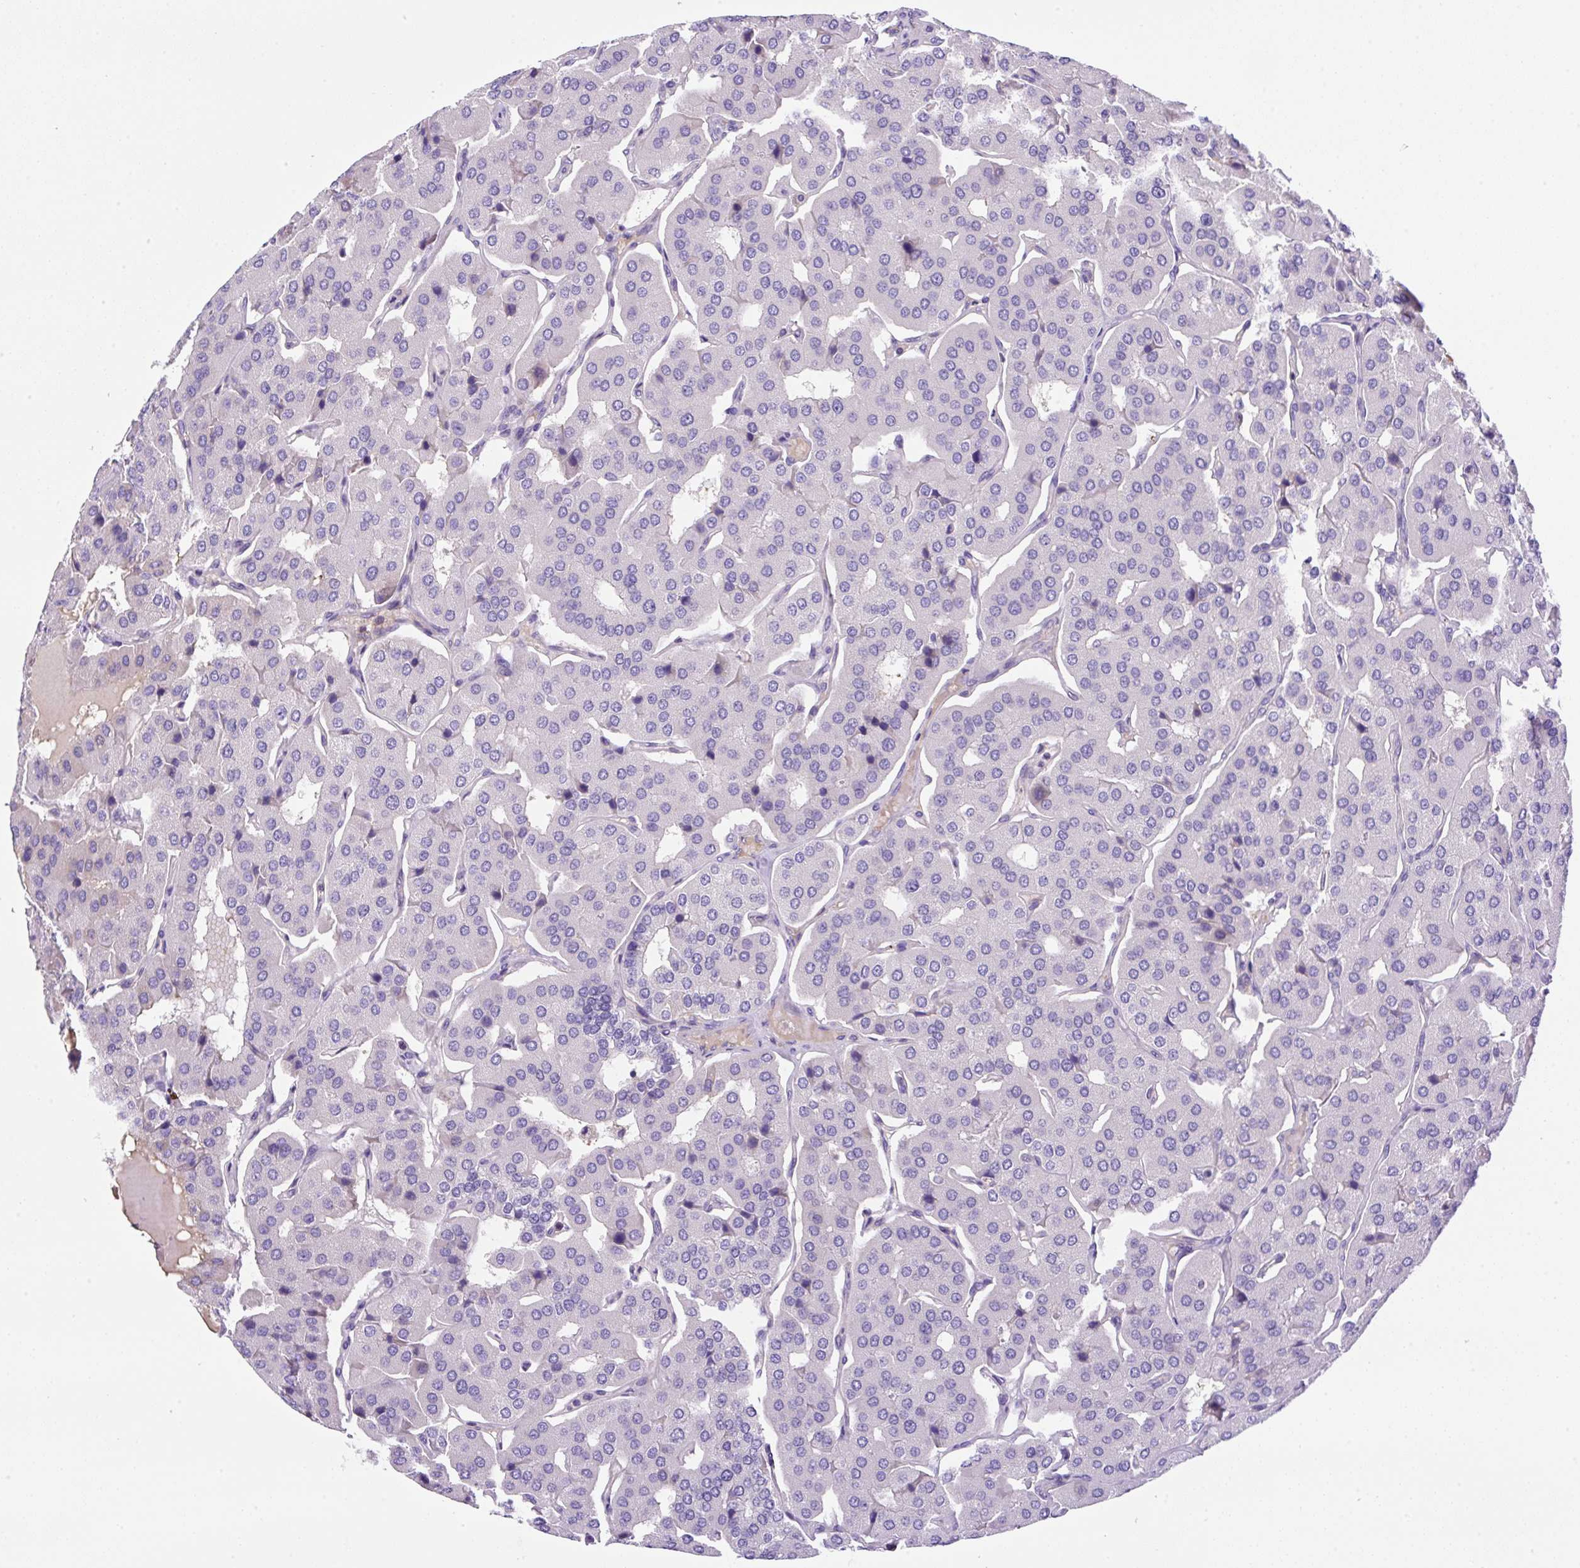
{"staining": {"intensity": "negative", "quantity": "none", "location": "none"}, "tissue": "parathyroid gland", "cell_type": "Glandular cells", "image_type": "normal", "snomed": [{"axis": "morphology", "description": "Normal tissue, NOS"}, {"axis": "morphology", "description": "Adenoma, NOS"}, {"axis": "topography", "description": "Parathyroid gland"}], "caption": "Parathyroid gland stained for a protein using IHC demonstrates no expression glandular cells.", "gene": "NPTN", "patient": {"sex": "female", "age": 86}}